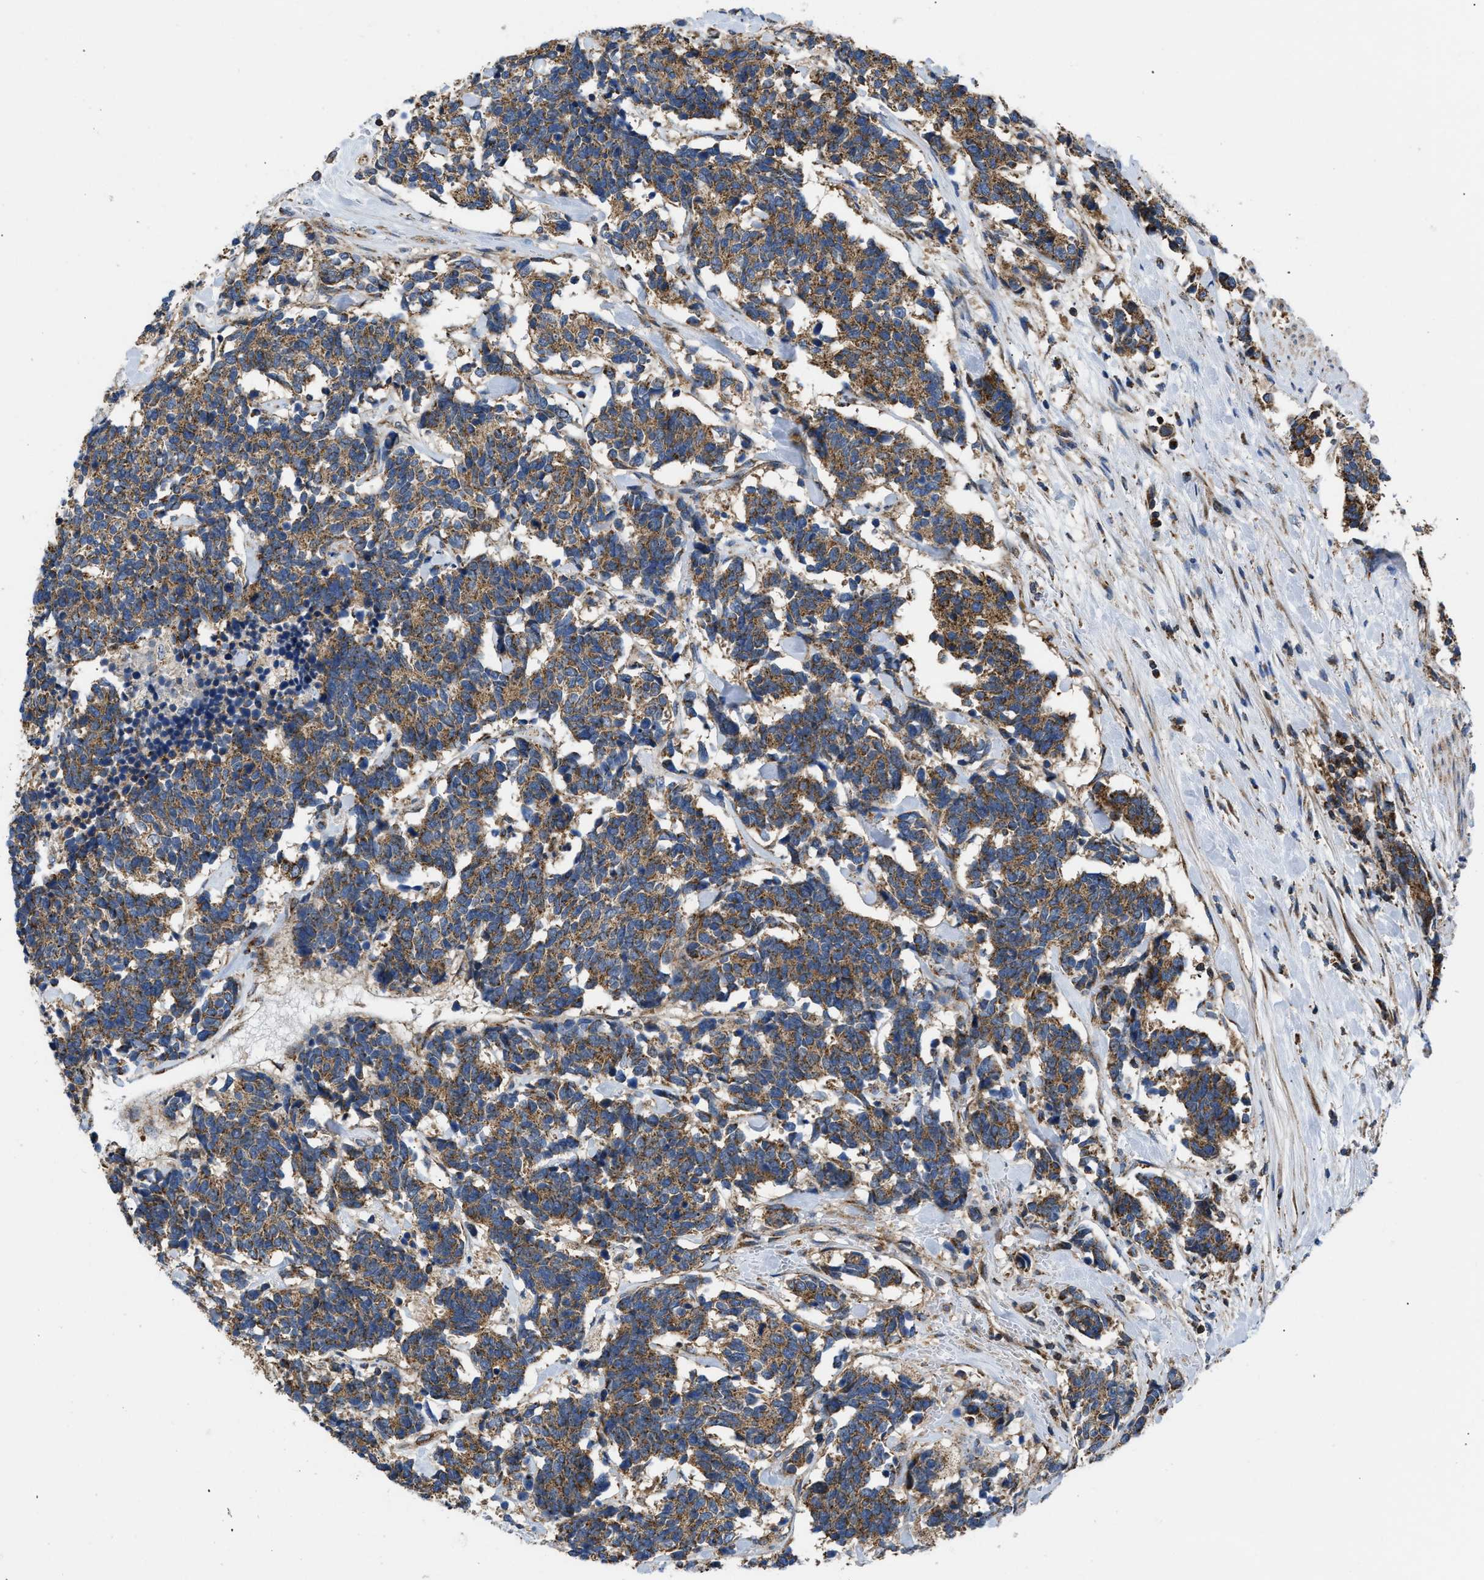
{"staining": {"intensity": "moderate", "quantity": ">75%", "location": "cytoplasmic/membranous"}, "tissue": "carcinoid", "cell_type": "Tumor cells", "image_type": "cancer", "snomed": [{"axis": "morphology", "description": "Carcinoma, NOS"}, {"axis": "morphology", "description": "Carcinoid, malignant, NOS"}, {"axis": "topography", "description": "Urinary bladder"}], "caption": "IHC histopathology image of human carcinoid stained for a protein (brown), which reveals medium levels of moderate cytoplasmic/membranous expression in about >75% of tumor cells.", "gene": "OPTN", "patient": {"sex": "male", "age": 57}}